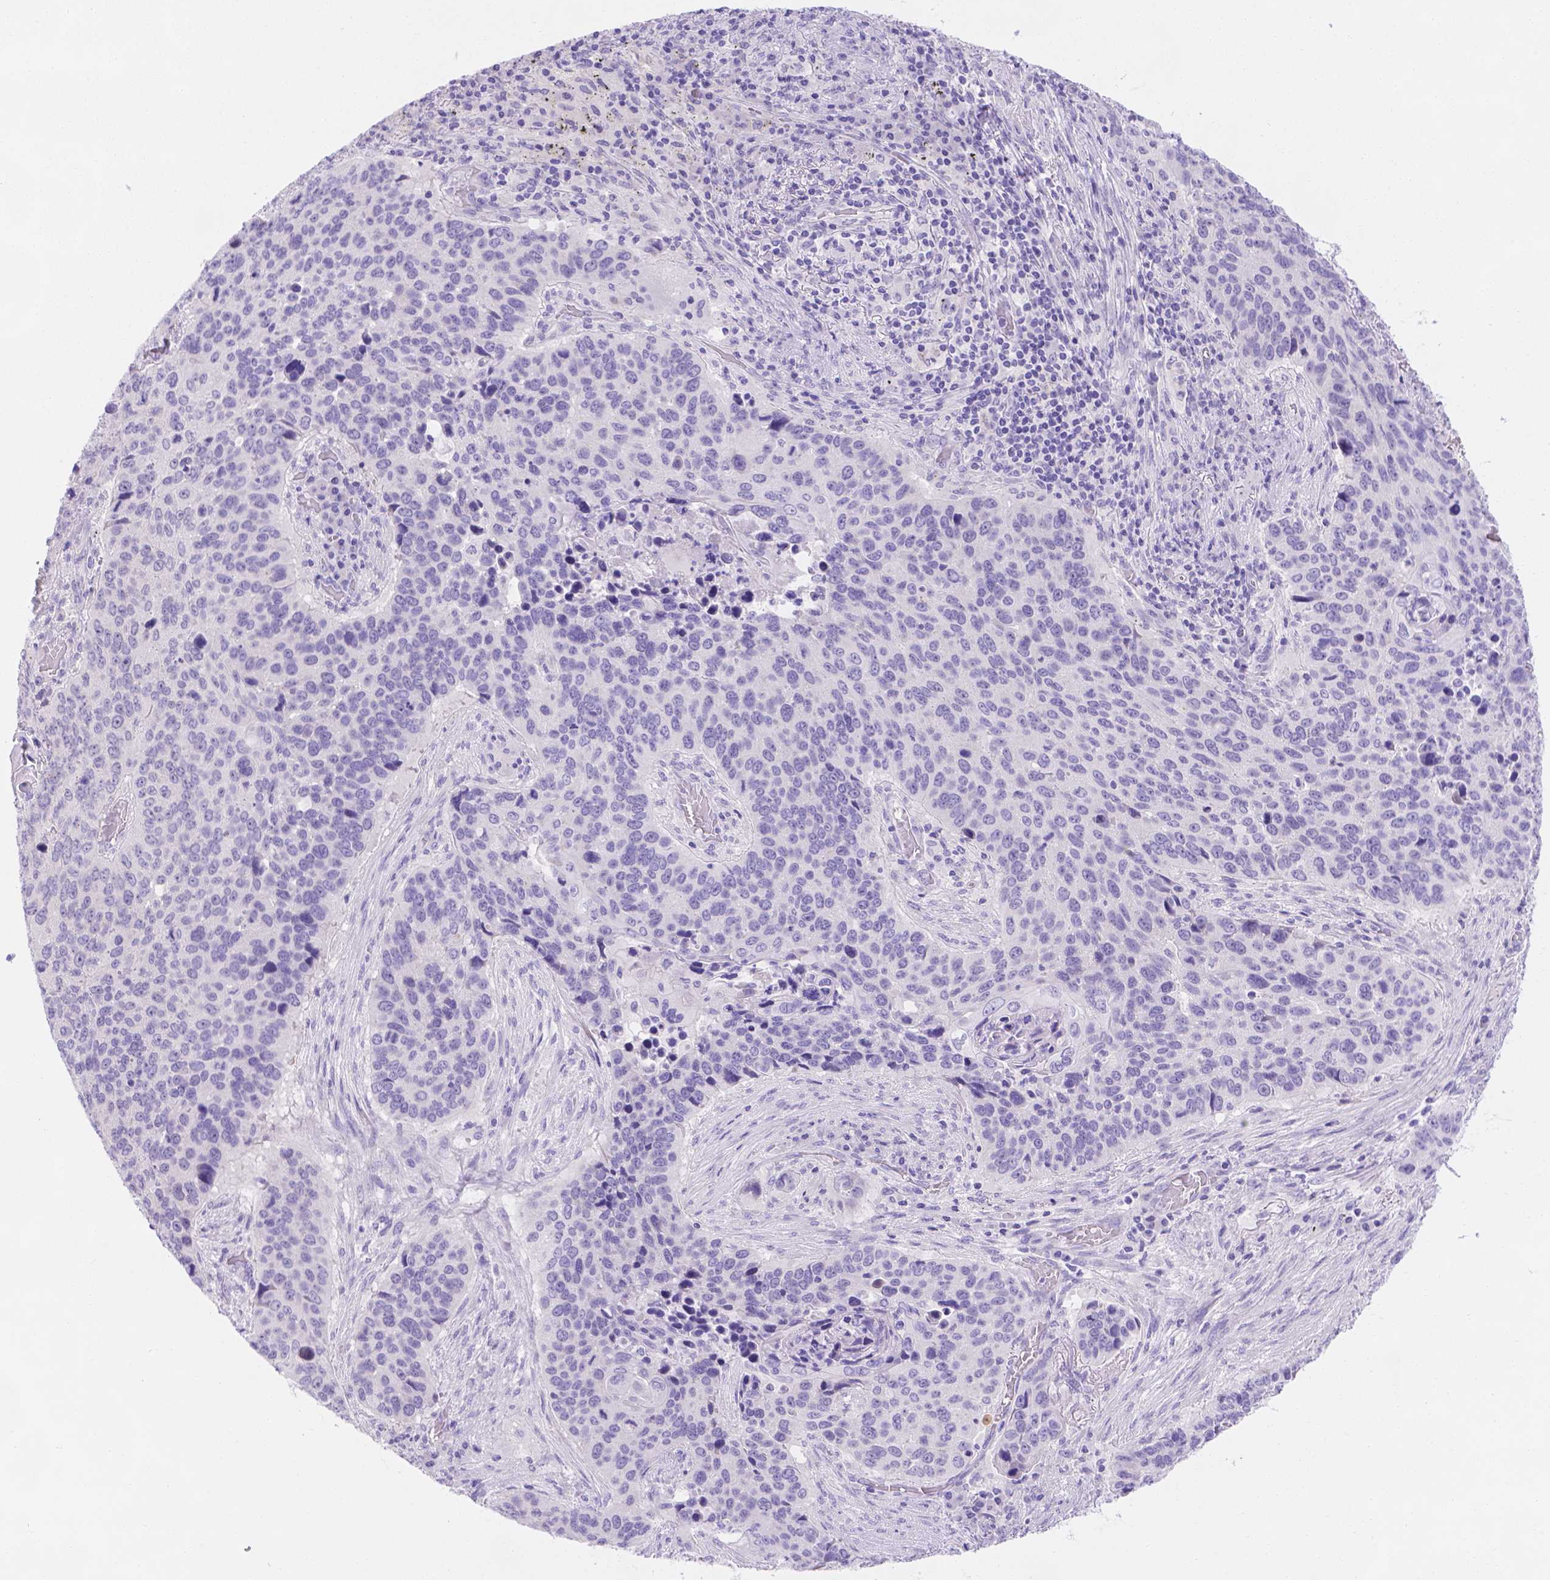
{"staining": {"intensity": "negative", "quantity": "none", "location": "none"}, "tissue": "lung cancer", "cell_type": "Tumor cells", "image_type": "cancer", "snomed": [{"axis": "morphology", "description": "Squamous cell carcinoma, NOS"}, {"axis": "topography", "description": "Lung"}], "caption": "IHC histopathology image of neoplastic tissue: human lung squamous cell carcinoma stained with DAB demonstrates no significant protein staining in tumor cells.", "gene": "MLN", "patient": {"sex": "male", "age": 68}}